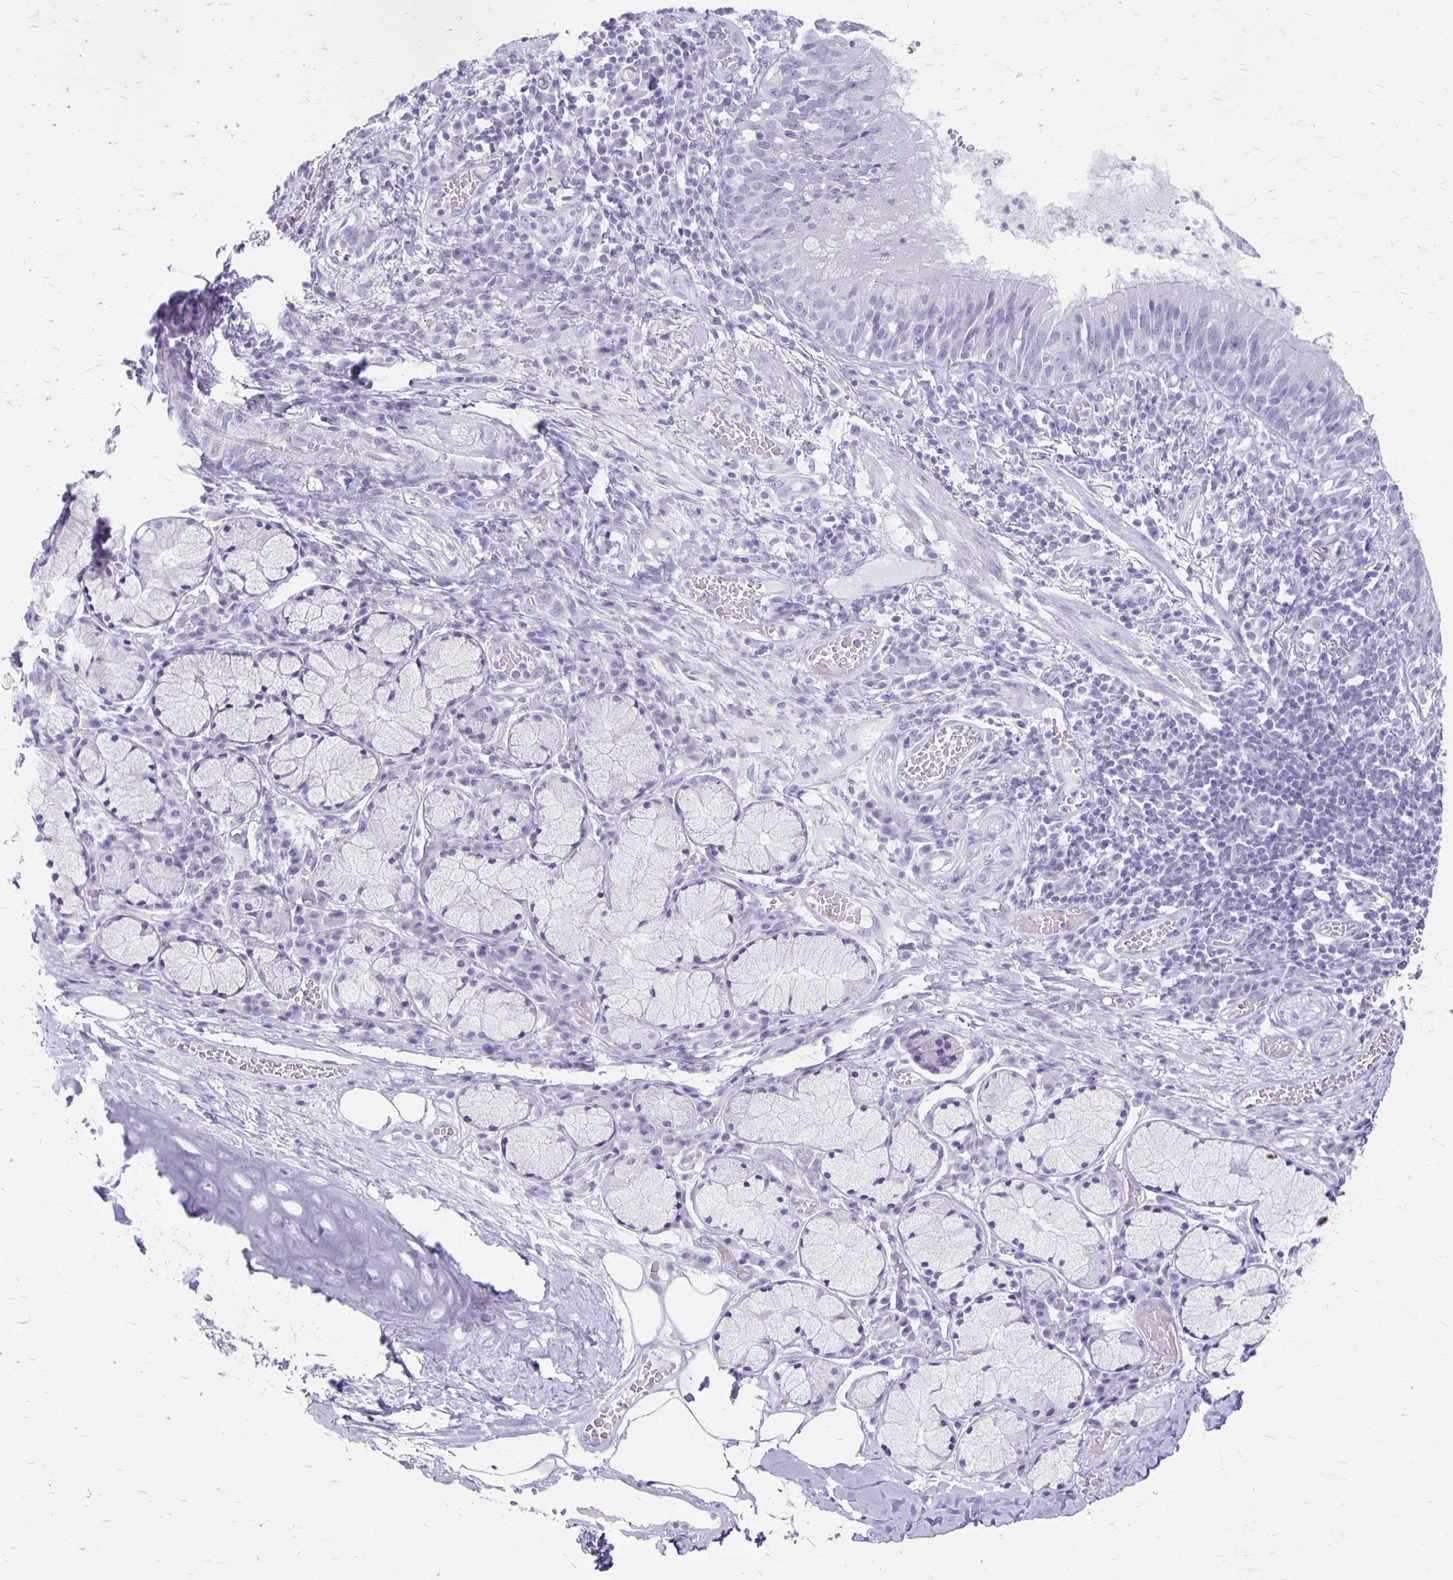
{"staining": {"intensity": "negative", "quantity": "none", "location": "none"}, "tissue": "adipose tissue", "cell_type": "Adipocytes", "image_type": "normal", "snomed": [{"axis": "morphology", "description": "Normal tissue, NOS"}, {"axis": "topography", "description": "Cartilage tissue"}, {"axis": "topography", "description": "Bronchus"}], "caption": "IHC histopathology image of unremarkable adipose tissue: human adipose tissue stained with DAB (3,3'-diaminobenzidine) demonstrates no significant protein positivity in adipocytes.", "gene": "MAGEC2", "patient": {"sex": "male", "age": 56}}